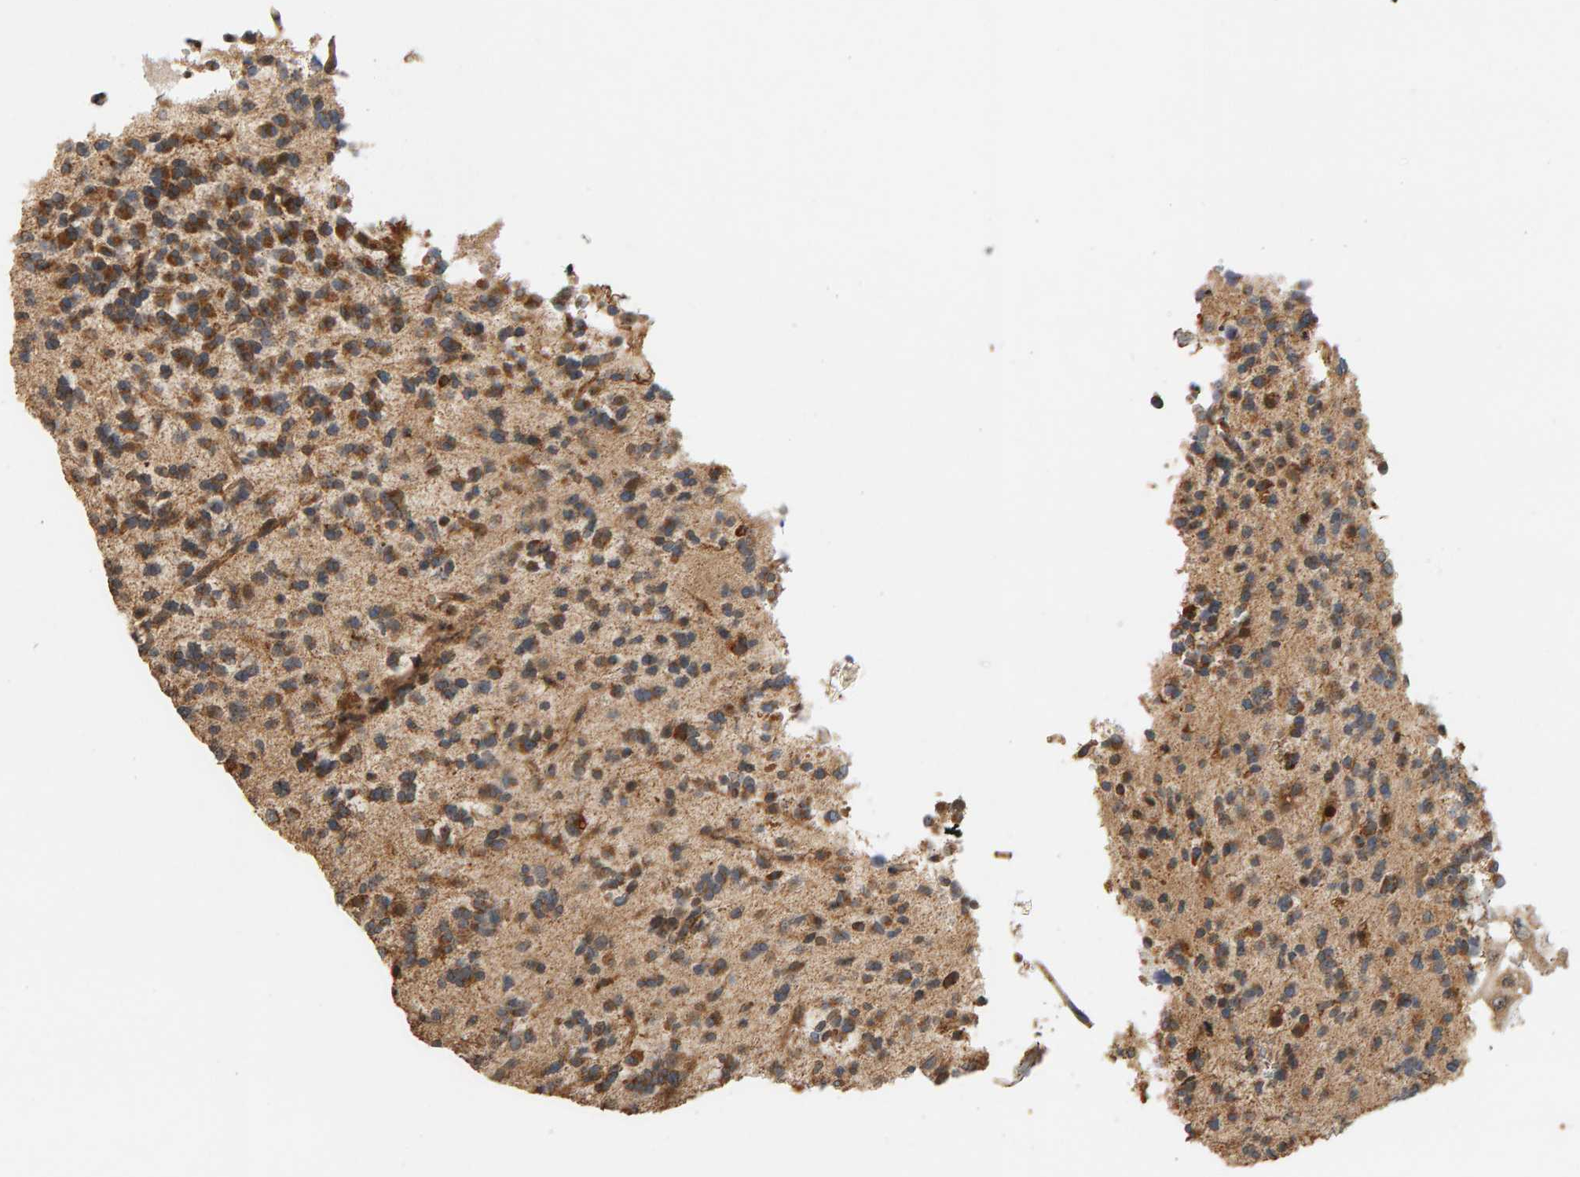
{"staining": {"intensity": "moderate", "quantity": ">75%", "location": "cytoplasmic/membranous"}, "tissue": "glioma", "cell_type": "Tumor cells", "image_type": "cancer", "snomed": [{"axis": "morphology", "description": "Glioma, malignant, Low grade"}, {"axis": "topography", "description": "Brain"}], "caption": "Approximately >75% of tumor cells in human glioma demonstrate moderate cytoplasmic/membranous protein expression as visualized by brown immunohistochemical staining.", "gene": "GSTK1", "patient": {"sex": "male", "age": 38}}